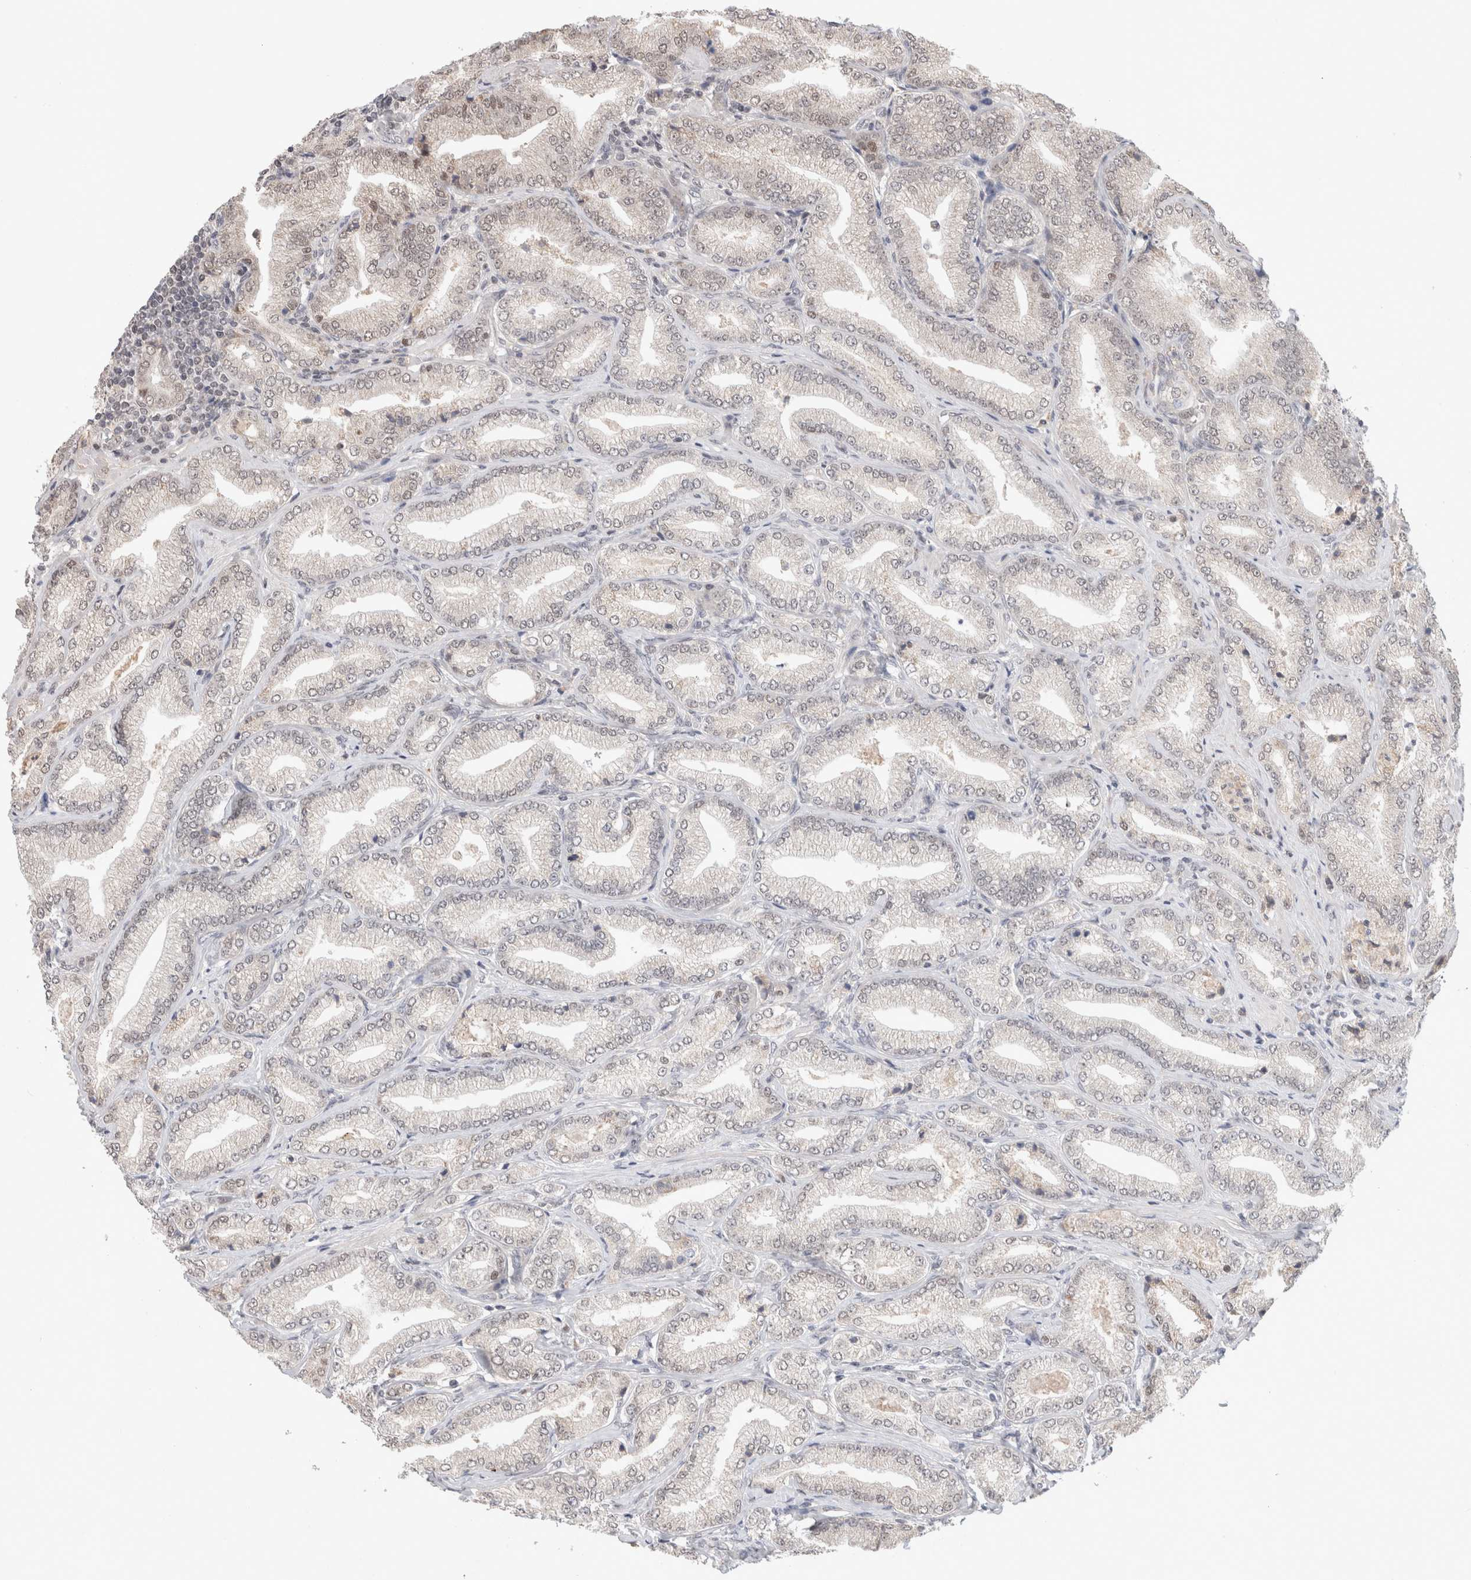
{"staining": {"intensity": "weak", "quantity": "<25%", "location": "cytoplasmic/membranous,nuclear"}, "tissue": "prostate cancer", "cell_type": "Tumor cells", "image_type": "cancer", "snomed": [{"axis": "morphology", "description": "Adenocarcinoma, Low grade"}, {"axis": "topography", "description": "Prostate"}], "caption": "A photomicrograph of prostate low-grade adenocarcinoma stained for a protein shows no brown staining in tumor cells. (Brightfield microscopy of DAB (3,3'-diaminobenzidine) immunohistochemistry (IHC) at high magnification).", "gene": "SYDE2", "patient": {"sex": "male", "age": 62}}